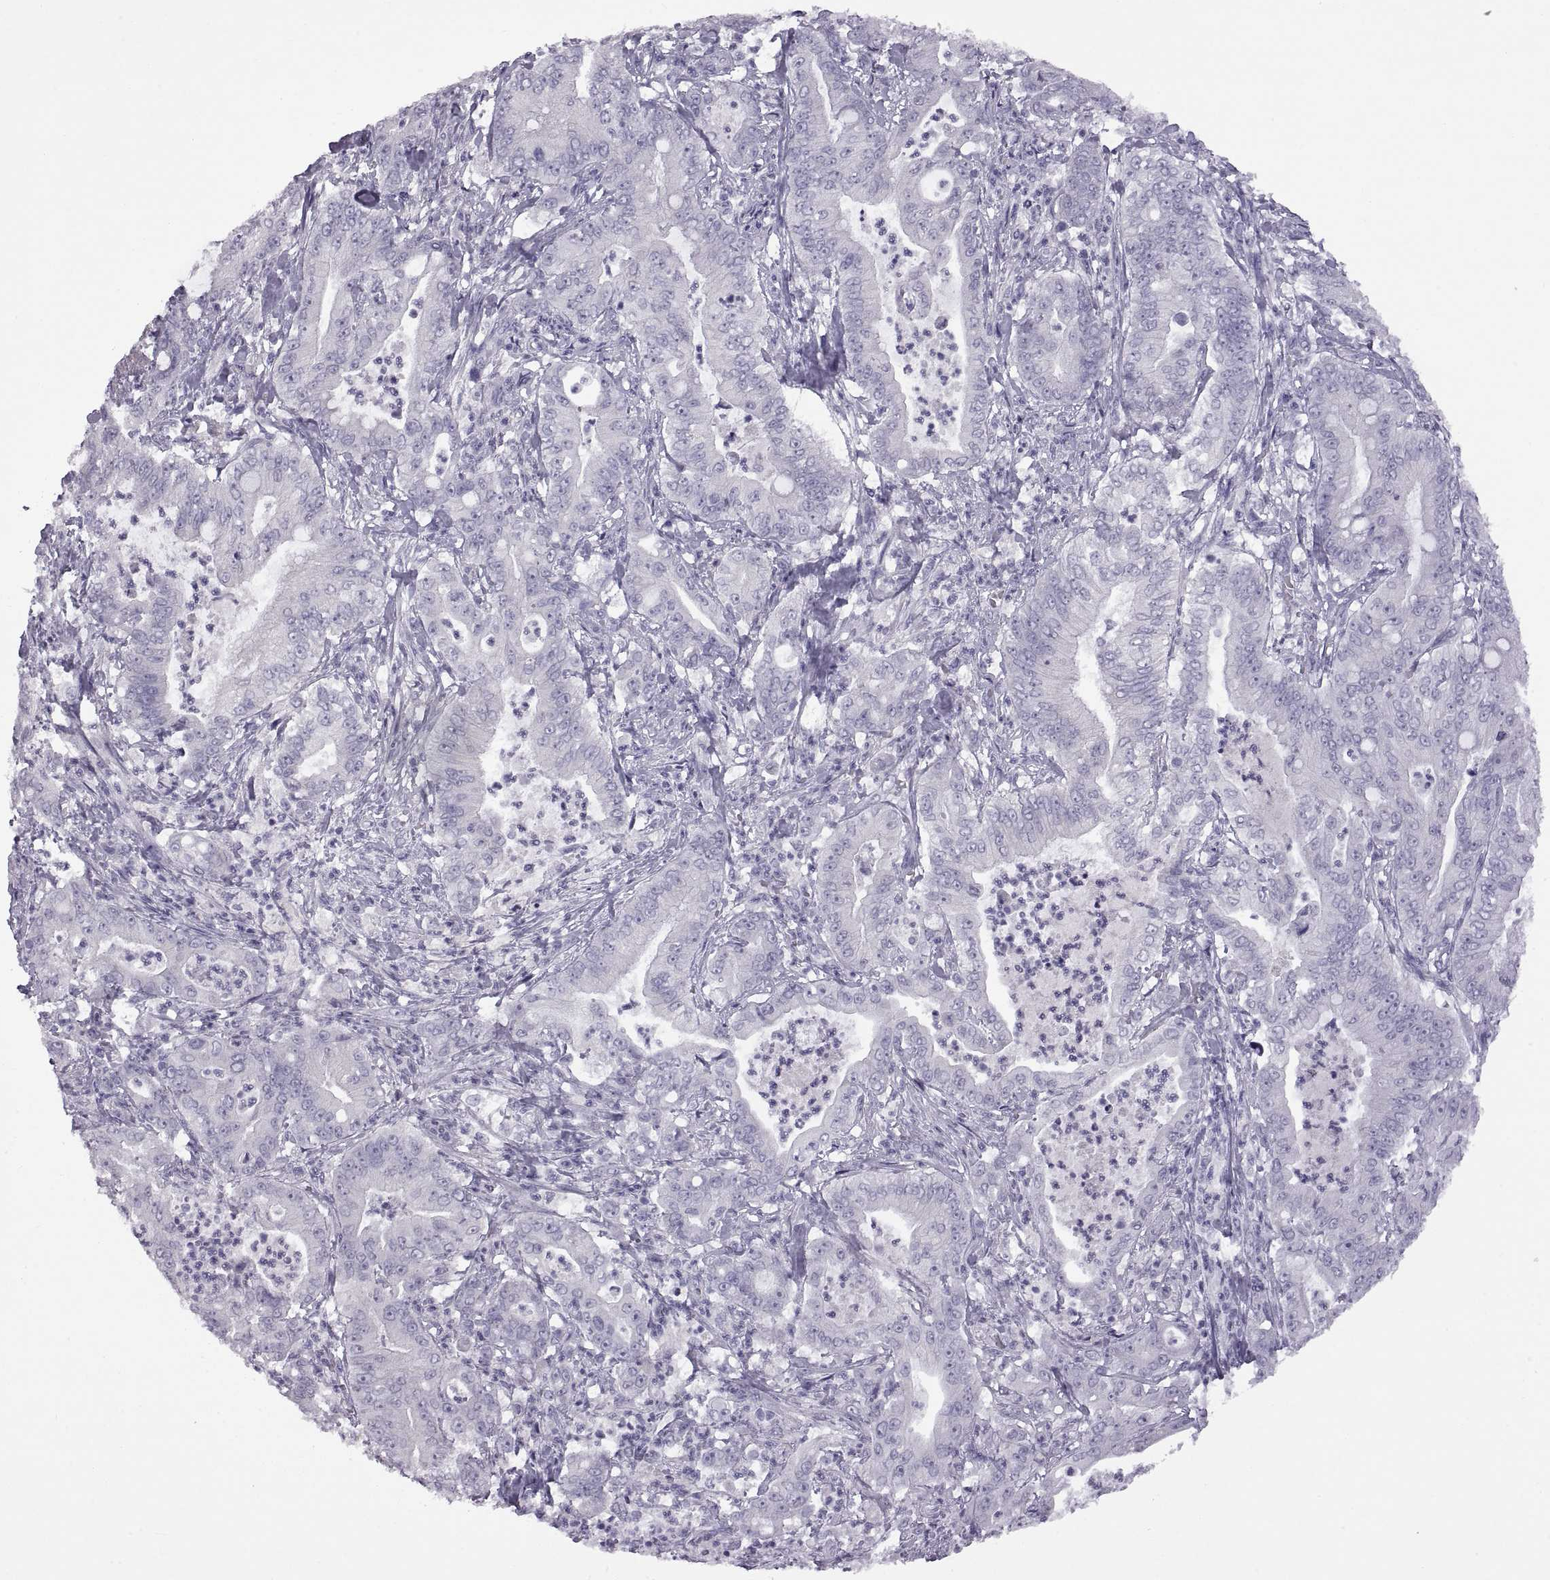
{"staining": {"intensity": "negative", "quantity": "none", "location": "none"}, "tissue": "pancreatic cancer", "cell_type": "Tumor cells", "image_type": "cancer", "snomed": [{"axis": "morphology", "description": "Adenocarcinoma, NOS"}, {"axis": "topography", "description": "Pancreas"}], "caption": "There is no significant positivity in tumor cells of pancreatic adenocarcinoma.", "gene": "RDM1", "patient": {"sex": "male", "age": 71}}